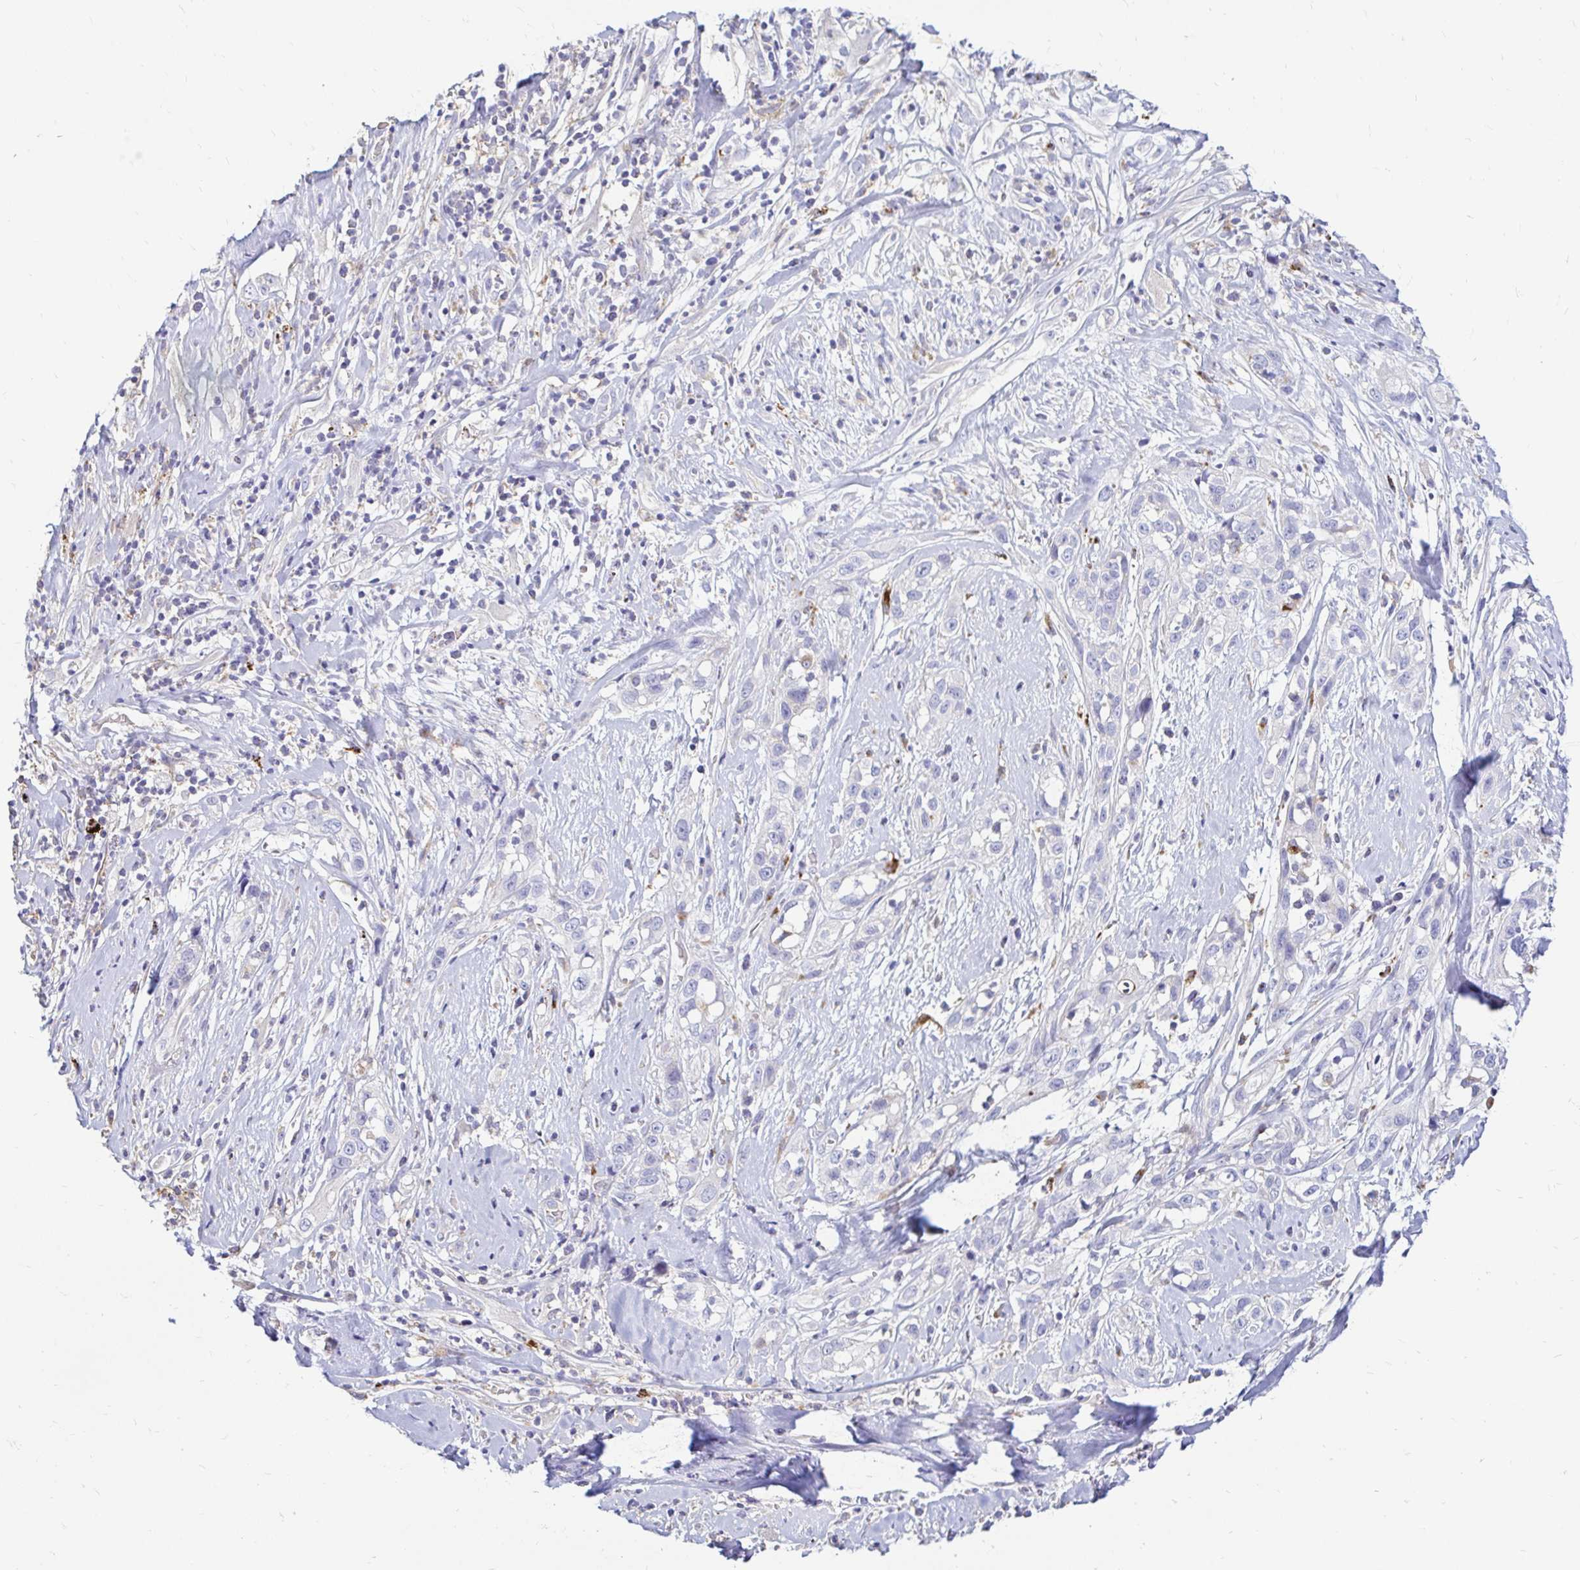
{"staining": {"intensity": "negative", "quantity": "none", "location": "none"}, "tissue": "skin cancer", "cell_type": "Tumor cells", "image_type": "cancer", "snomed": [{"axis": "morphology", "description": "Squamous cell carcinoma, NOS"}, {"axis": "topography", "description": "Skin"}], "caption": "Immunohistochemistry (IHC) histopathology image of neoplastic tissue: human skin squamous cell carcinoma stained with DAB (3,3'-diaminobenzidine) demonstrates no significant protein expression in tumor cells. (Stains: DAB immunohistochemistry (IHC) with hematoxylin counter stain, Microscopy: brightfield microscopy at high magnification).", "gene": "FUCA1", "patient": {"sex": "male", "age": 82}}